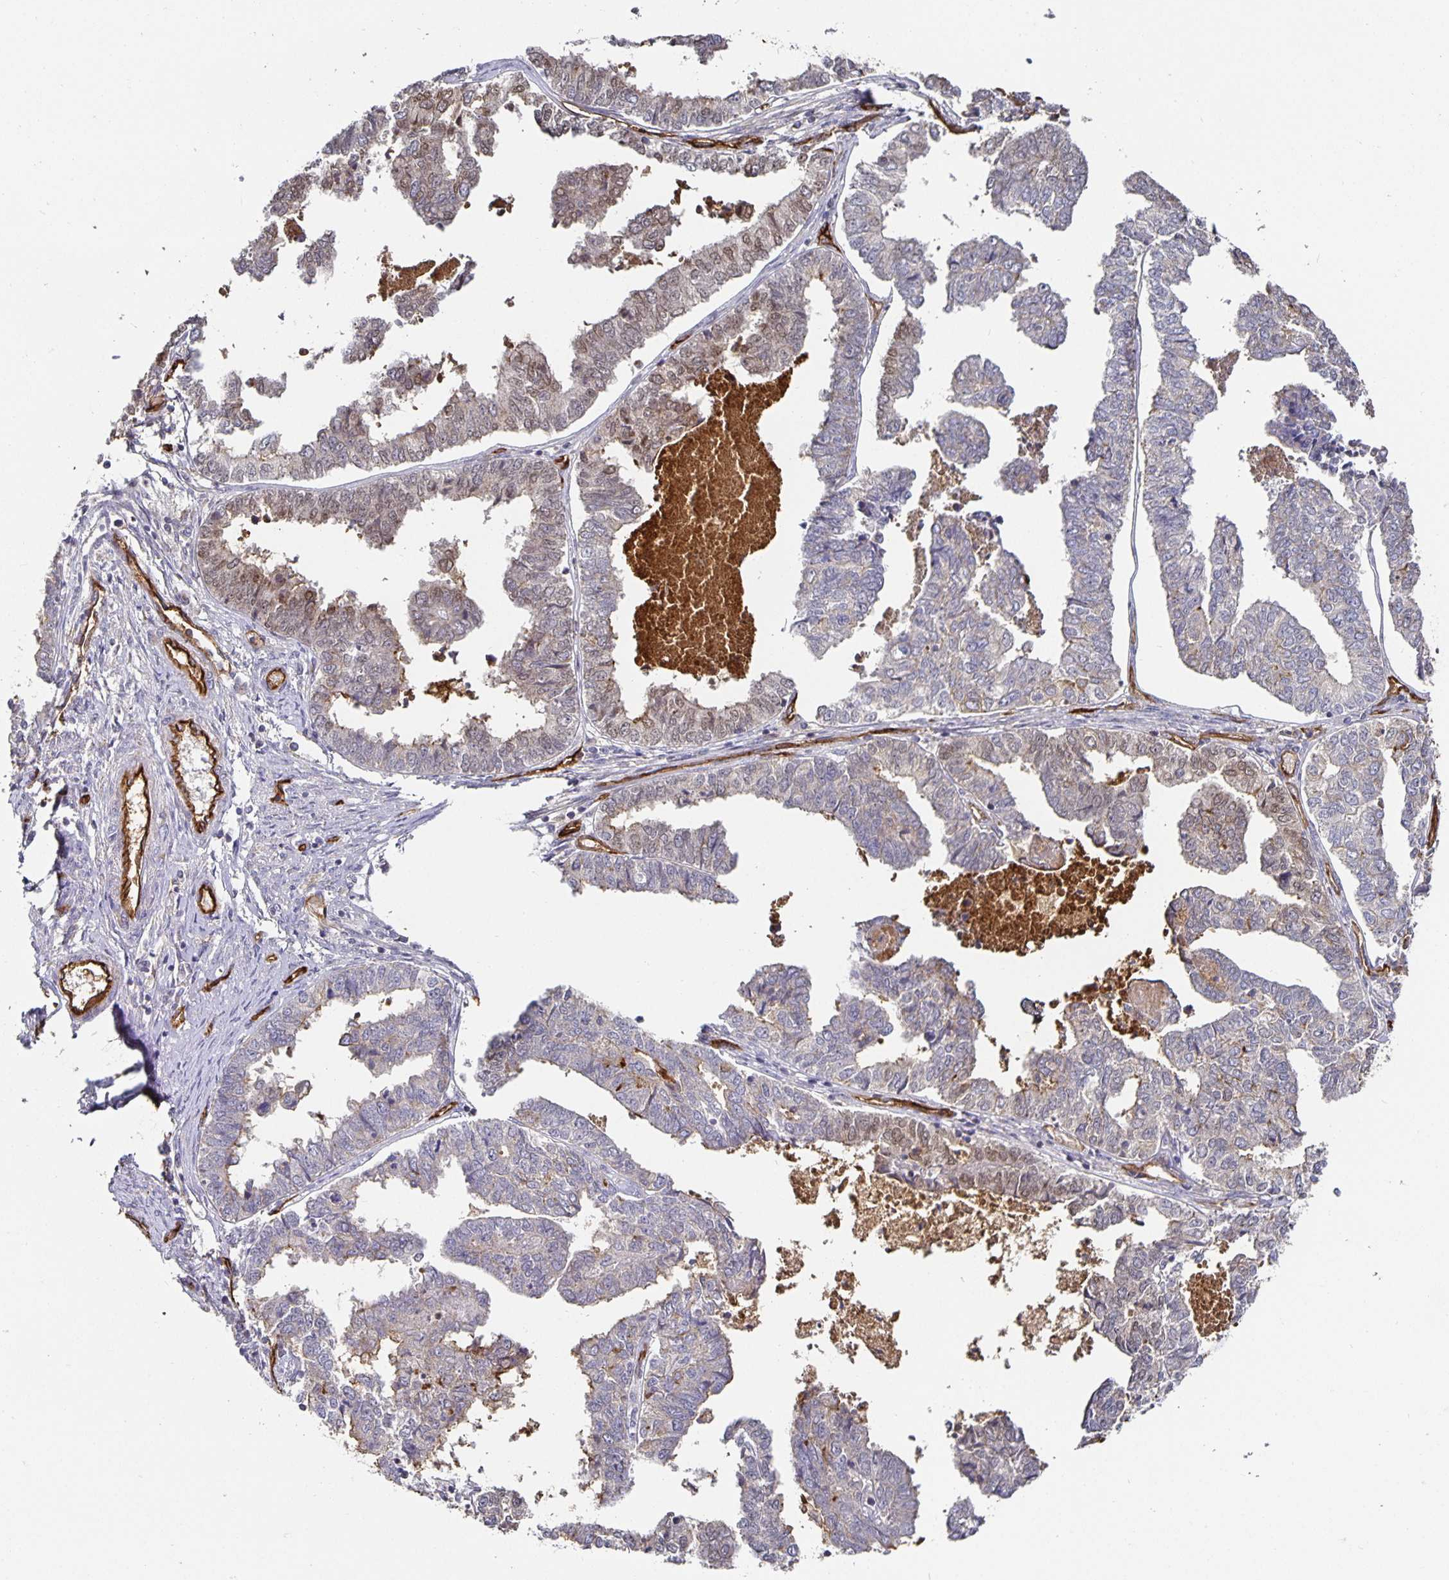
{"staining": {"intensity": "moderate", "quantity": "<25%", "location": "cytoplasmic/membranous"}, "tissue": "endometrial cancer", "cell_type": "Tumor cells", "image_type": "cancer", "snomed": [{"axis": "morphology", "description": "Adenocarcinoma, NOS"}, {"axis": "topography", "description": "Endometrium"}], "caption": "Endometrial cancer (adenocarcinoma) stained for a protein demonstrates moderate cytoplasmic/membranous positivity in tumor cells. (DAB (3,3'-diaminobenzidine) IHC, brown staining for protein, blue staining for nuclei).", "gene": "PODXL", "patient": {"sex": "female", "age": 73}}